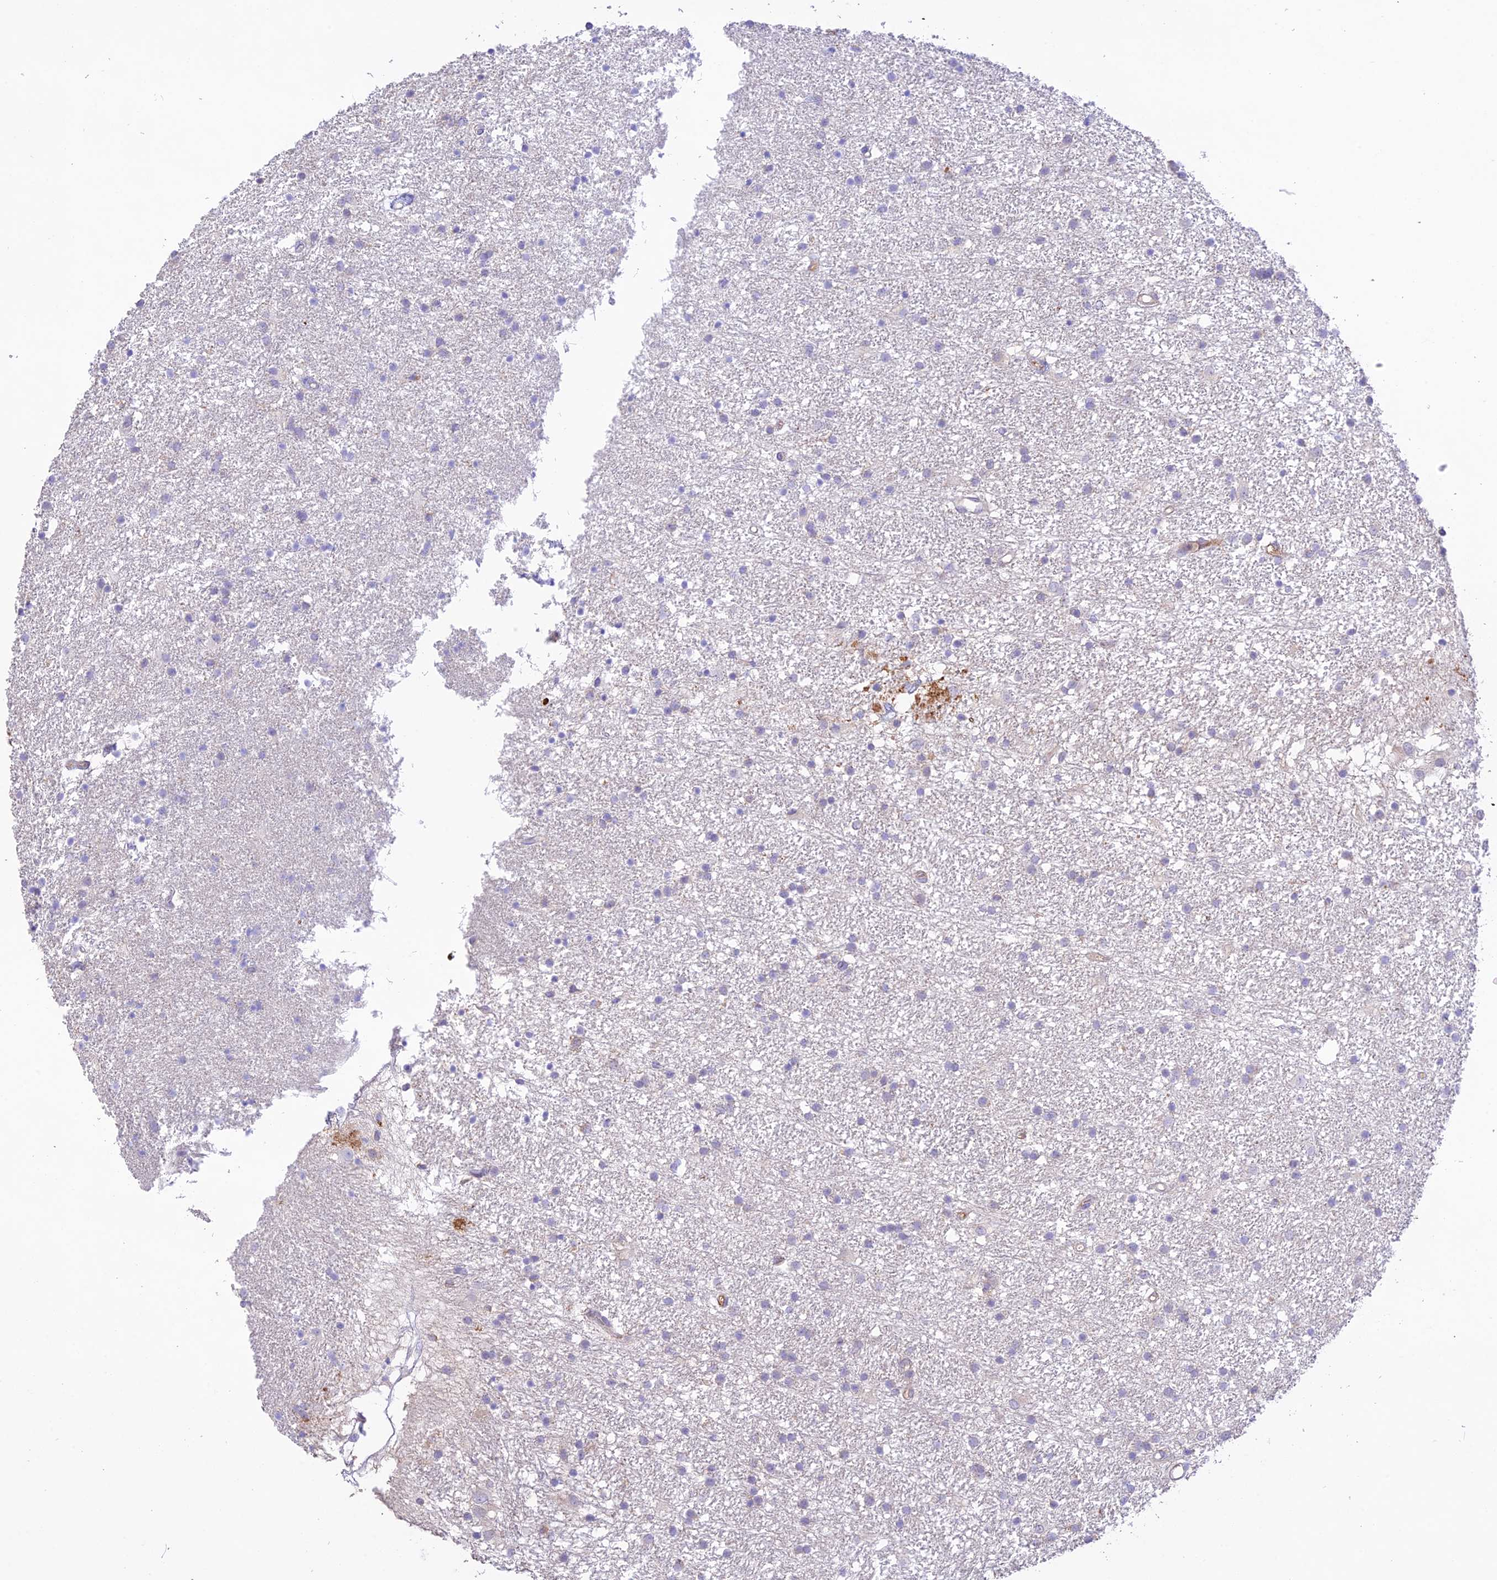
{"staining": {"intensity": "negative", "quantity": "none", "location": "none"}, "tissue": "glioma", "cell_type": "Tumor cells", "image_type": "cancer", "snomed": [{"axis": "morphology", "description": "Glioma, malignant, High grade"}, {"axis": "topography", "description": "Brain"}], "caption": "A high-resolution image shows immunohistochemistry (IHC) staining of malignant glioma (high-grade), which reveals no significant positivity in tumor cells. Nuclei are stained in blue.", "gene": "NLRP9", "patient": {"sex": "male", "age": 77}}